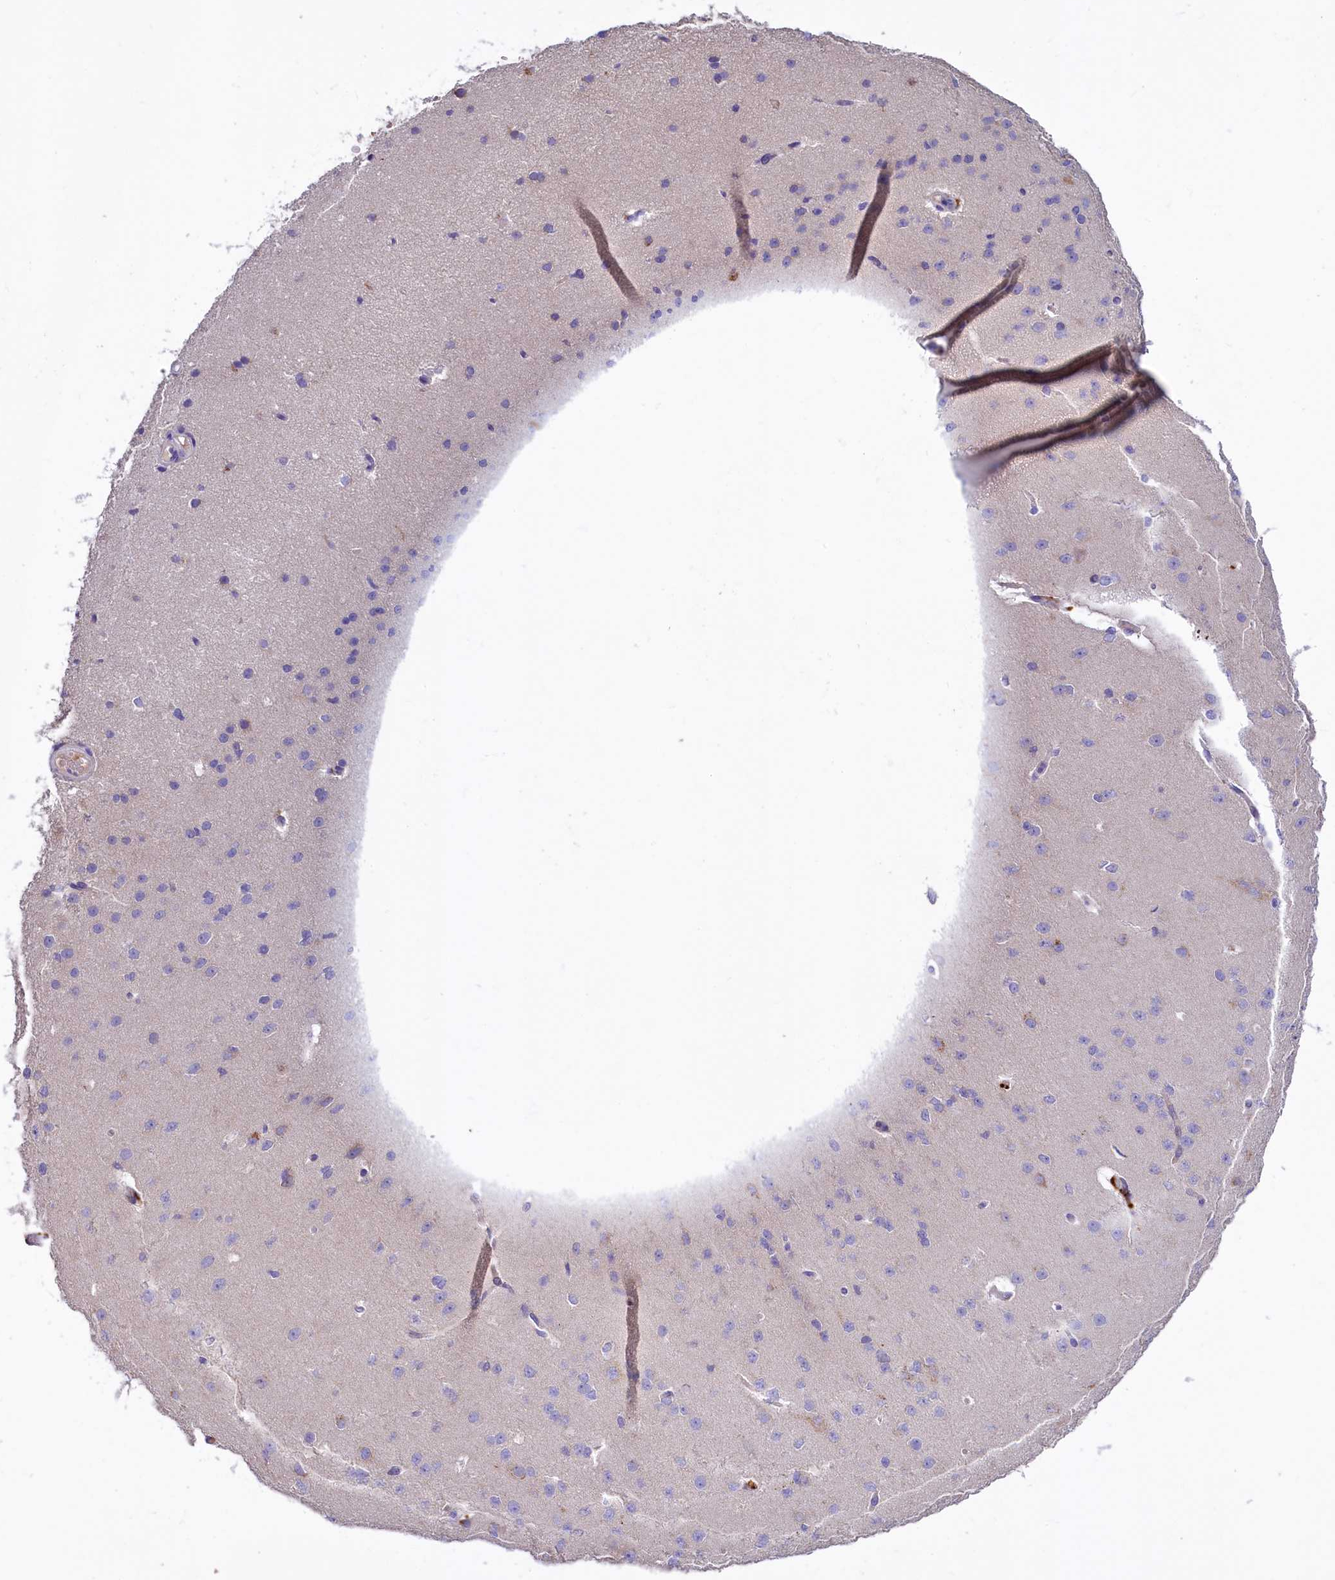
{"staining": {"intensity": "negative", "quantity": "none", "location": "none"}, "tissue": "cerebral cortex", "cell_type": "Endothelial cells", "image_type": "normal", "snomed": [{"axis": "morphology", "description": "Normal tissue, NOS"}, {"axis": "morphology", "description": "Developmental malformation"}, {"axis": "topography", "description": "Cerebral cortex"}], "caption": "High magnification brightfield microscopy of unremarkable cerebral cortex stained with DAB (3,3'-diaminobenzidine) (brown) and counterstained with hematoxylin (blue): endothelial cells show no significant positivity.", "gene": "HPS6", "patient": {"sex": "female", "age": 30}}